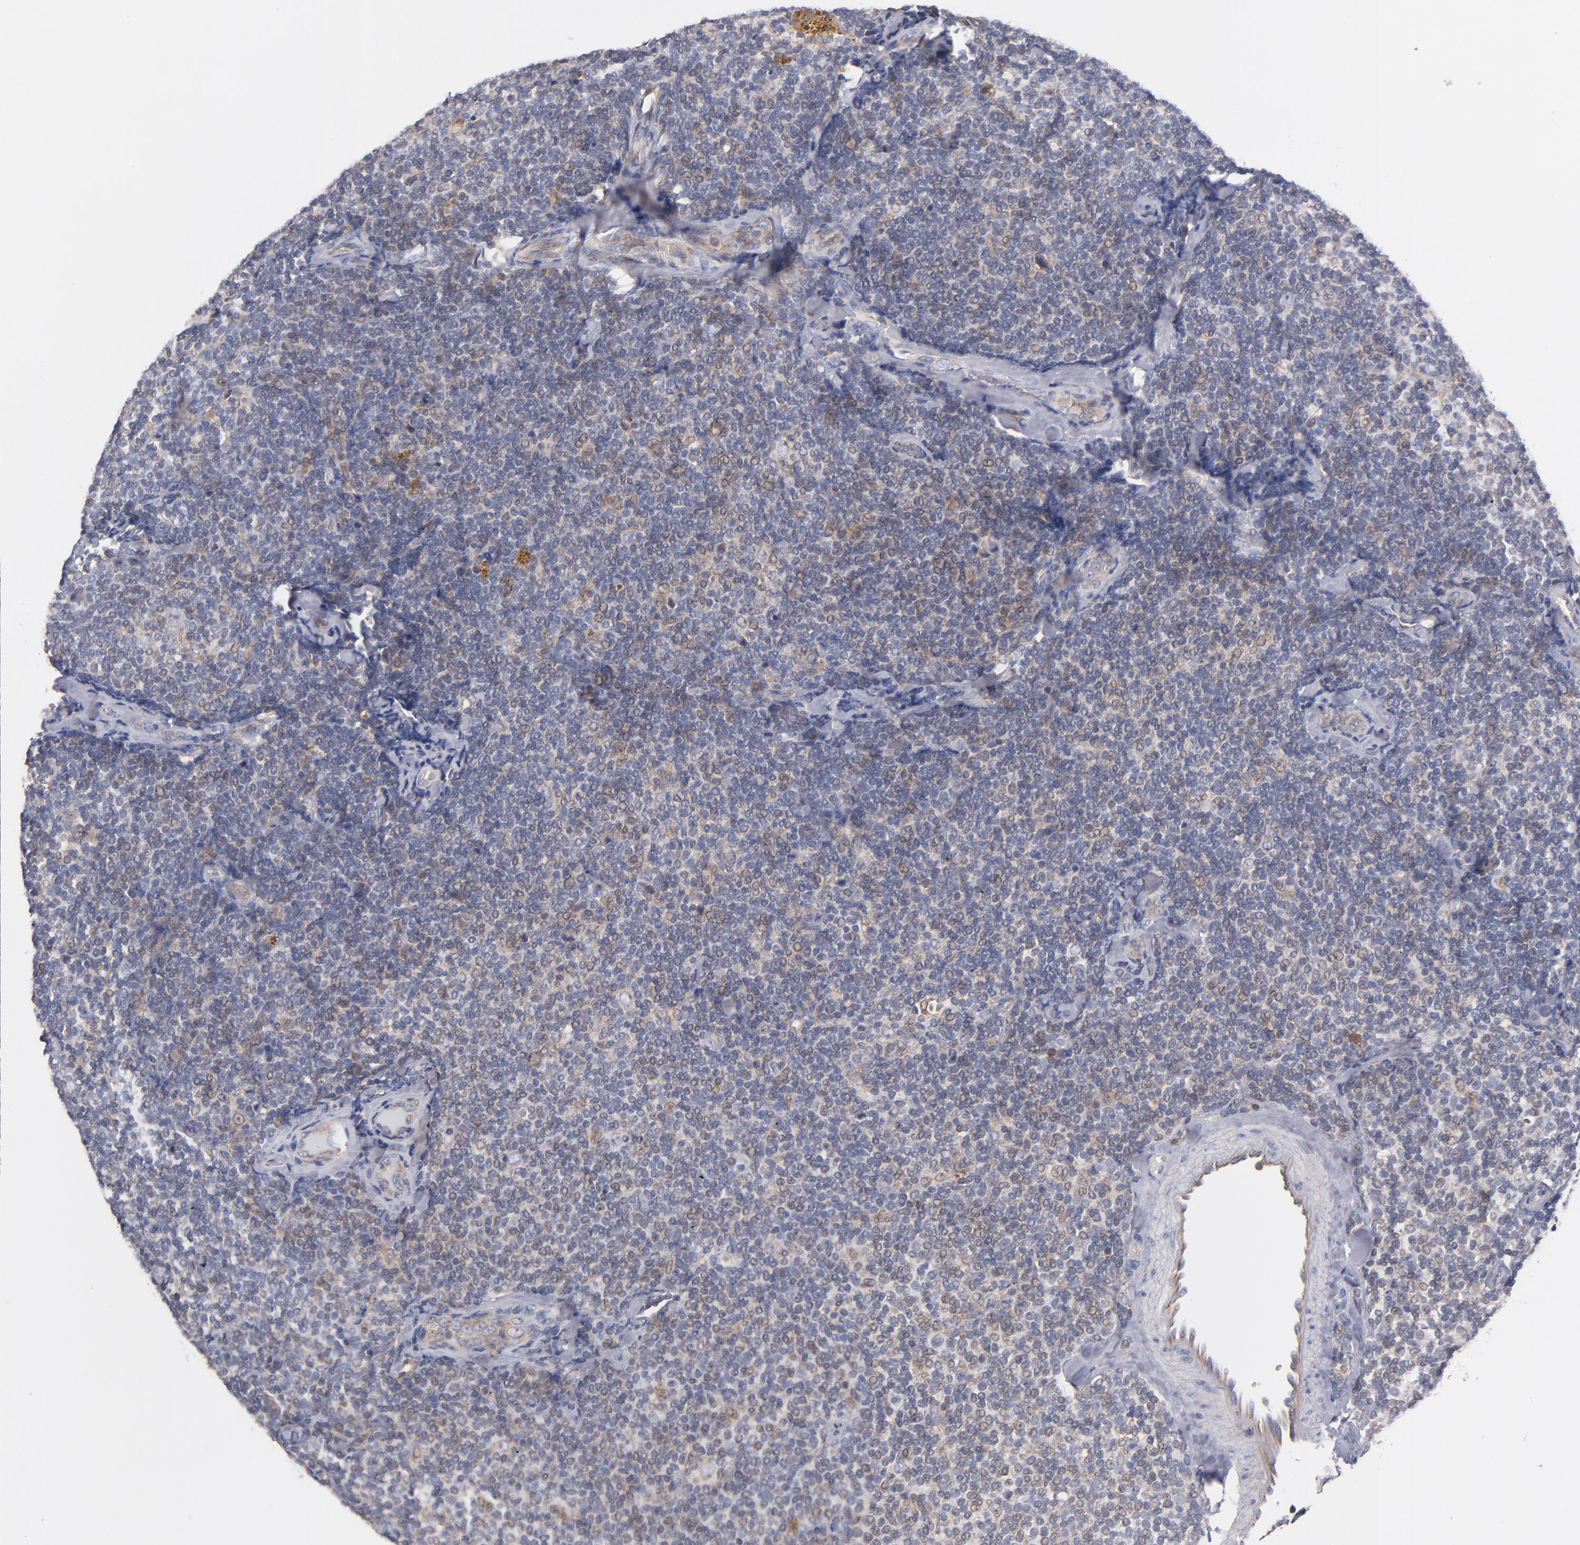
{"staining": {"intensity": "weak", "quantity": "<25%", "location": "cytoplasmic/membranous"}, "tissue": "lymphoma", "cell_type": "Tumor cells", "image_type": "cancer", "snomed": [{"axis": "morphology", "description": "Malignant lymphoma, non-Hodgkin's type, Low grade"}, {"axis": "topography", "description": "Lymph node"}], "caption": "This is a photomicrograph of immunohistochemistry staining of lymphoma, which shows no positivity in tumor cells. Brightfield microscopy of immunohistochemistry stained with DAB (brown) and hematoxylin (blue), captured at high magnification.", "gene": "GMFG", "patient": {"sex": "female", "age": 56}}